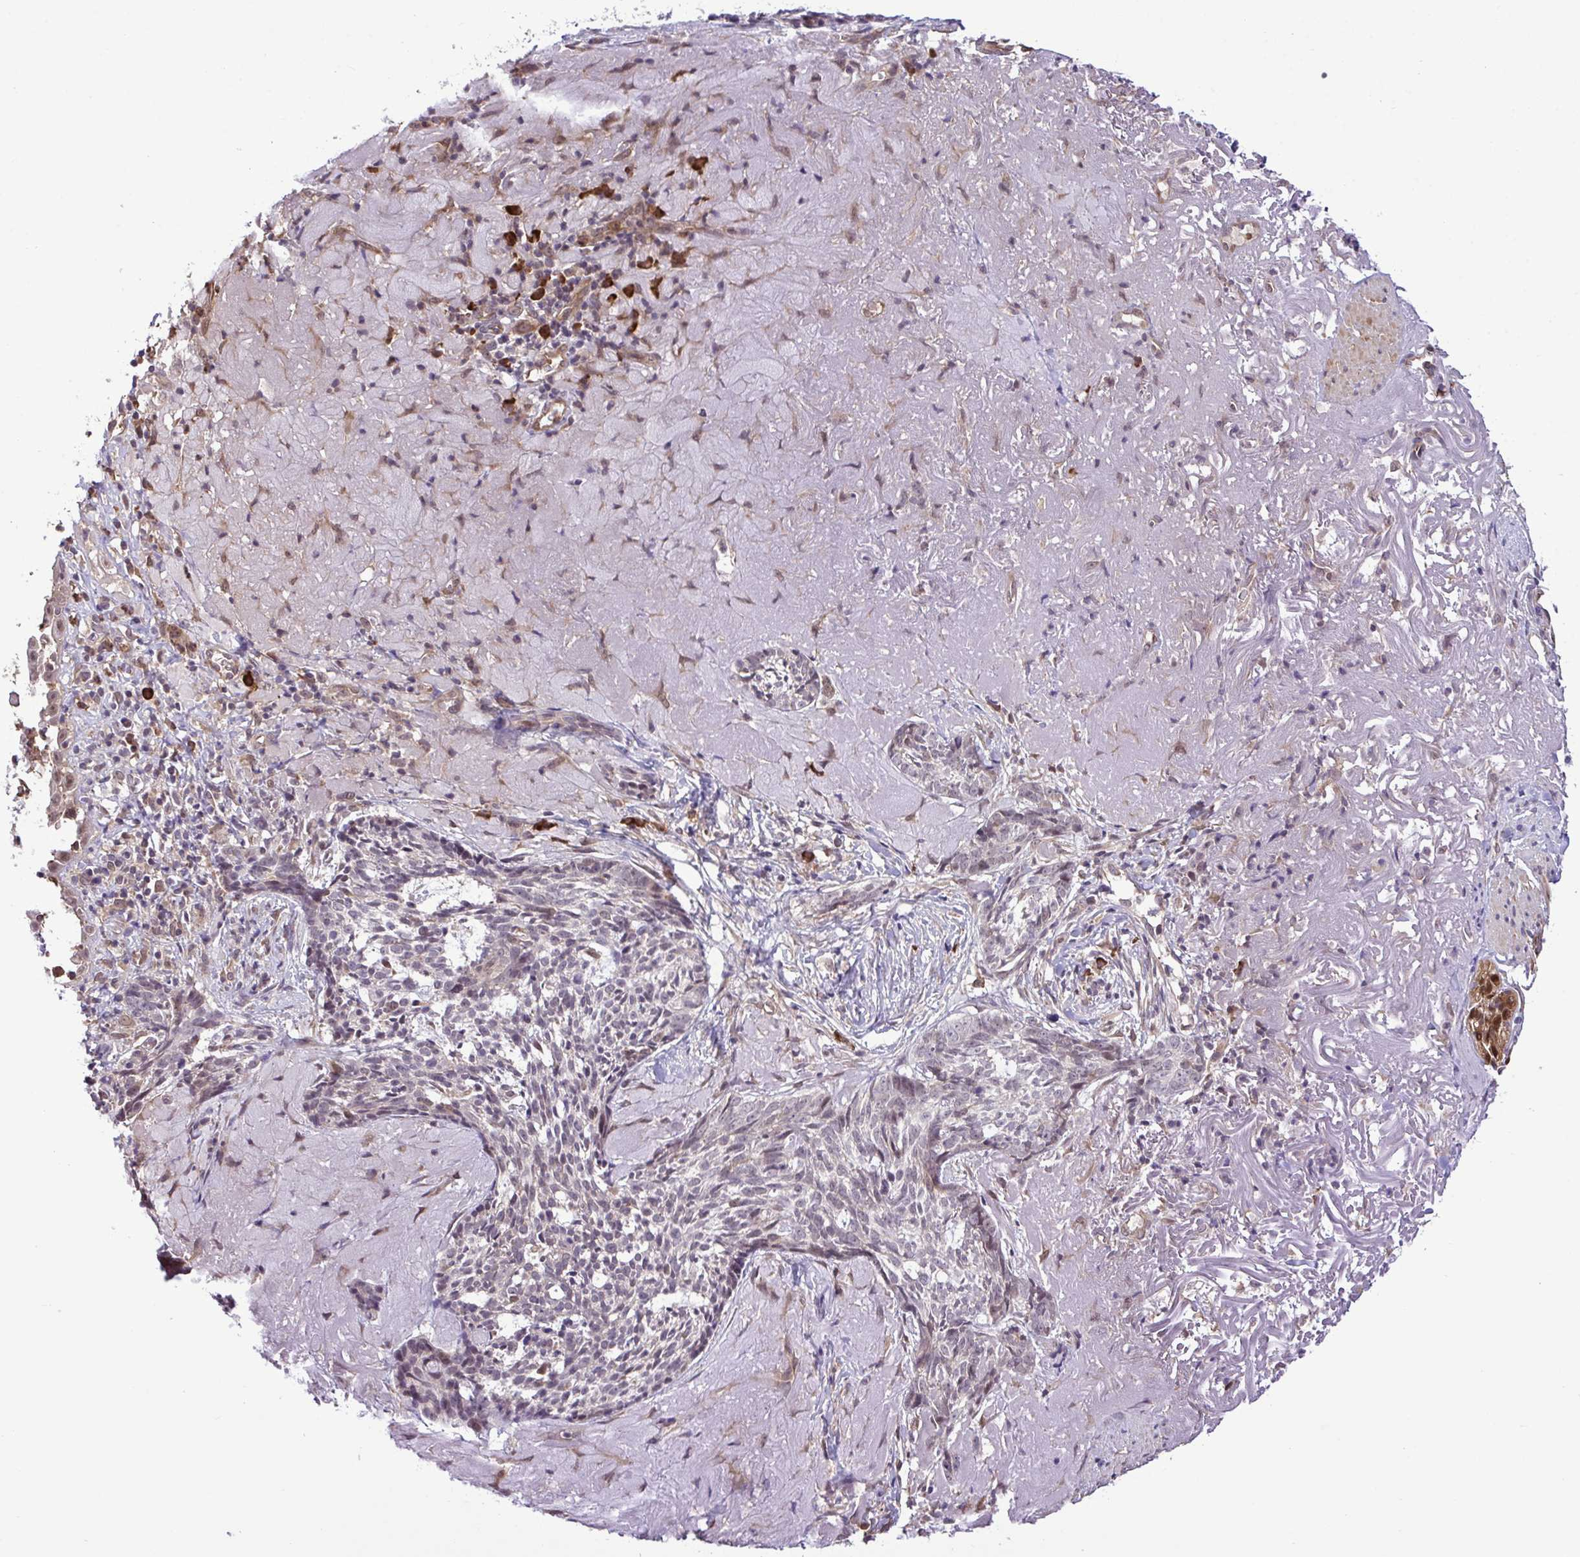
{"staining": {"intensity": "negative", "quantity": "none", "location": "none"}, "tissue": "skin cancer", "cell_type": "Tumor cells", "image_type": "cancer", "snomed": [{"axis": "morphology", "description": "Basal cell carcinoma"}, {"axis": "topography", "description": "Skin"}, {"axis": "topography", "description": "Skin of face"}], "caption": "Immunohistochemistry (IHC) micrograph of skin cancer stained for a protein (brown), which exhibits no expression in tumor cells.", "gene": "CMPK1", "patient": {"sex": "female", "age": 95}}